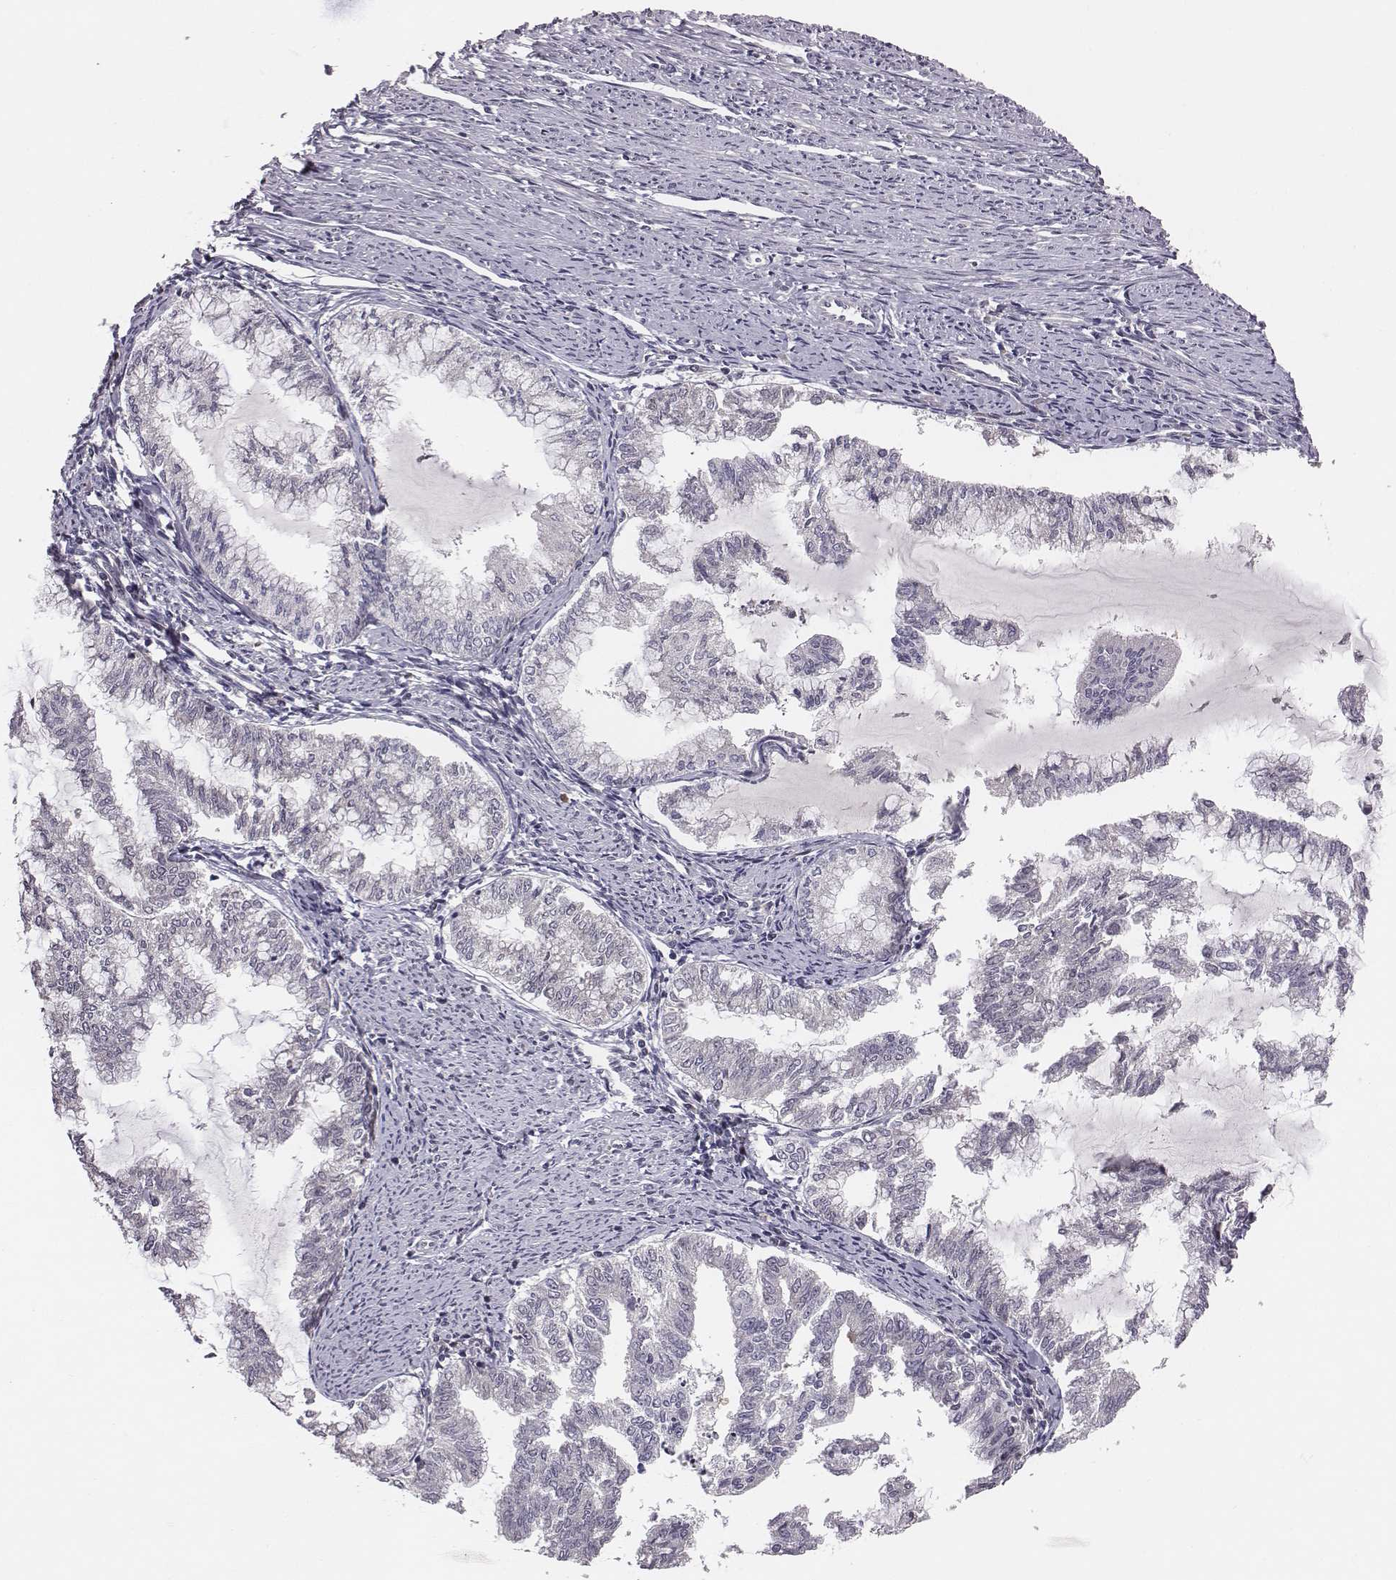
{"staining": {"intensity": "negative", "quantity": "none", "location": "none"}, "tissue": "endometrial cancer", "cell_type": "Tumor cells", "image_type": "cancer", "snomed": [{"axis": "morphology", "description": "Adenocarcinoma, NOS"}, {"axis": "topography", "description": "Endometrium"}], "caption": "This is a image of immunohistochemistry staining of endometrial adenocarcinoma, which shows no positivity in tumor cells. Brightfield microscopy of IHC stained with DAB (brown) and hematoxylin (blue), captured at high magnification.", "gene": "SMURF2", "patient": {"sex": "female", "age": 79}}